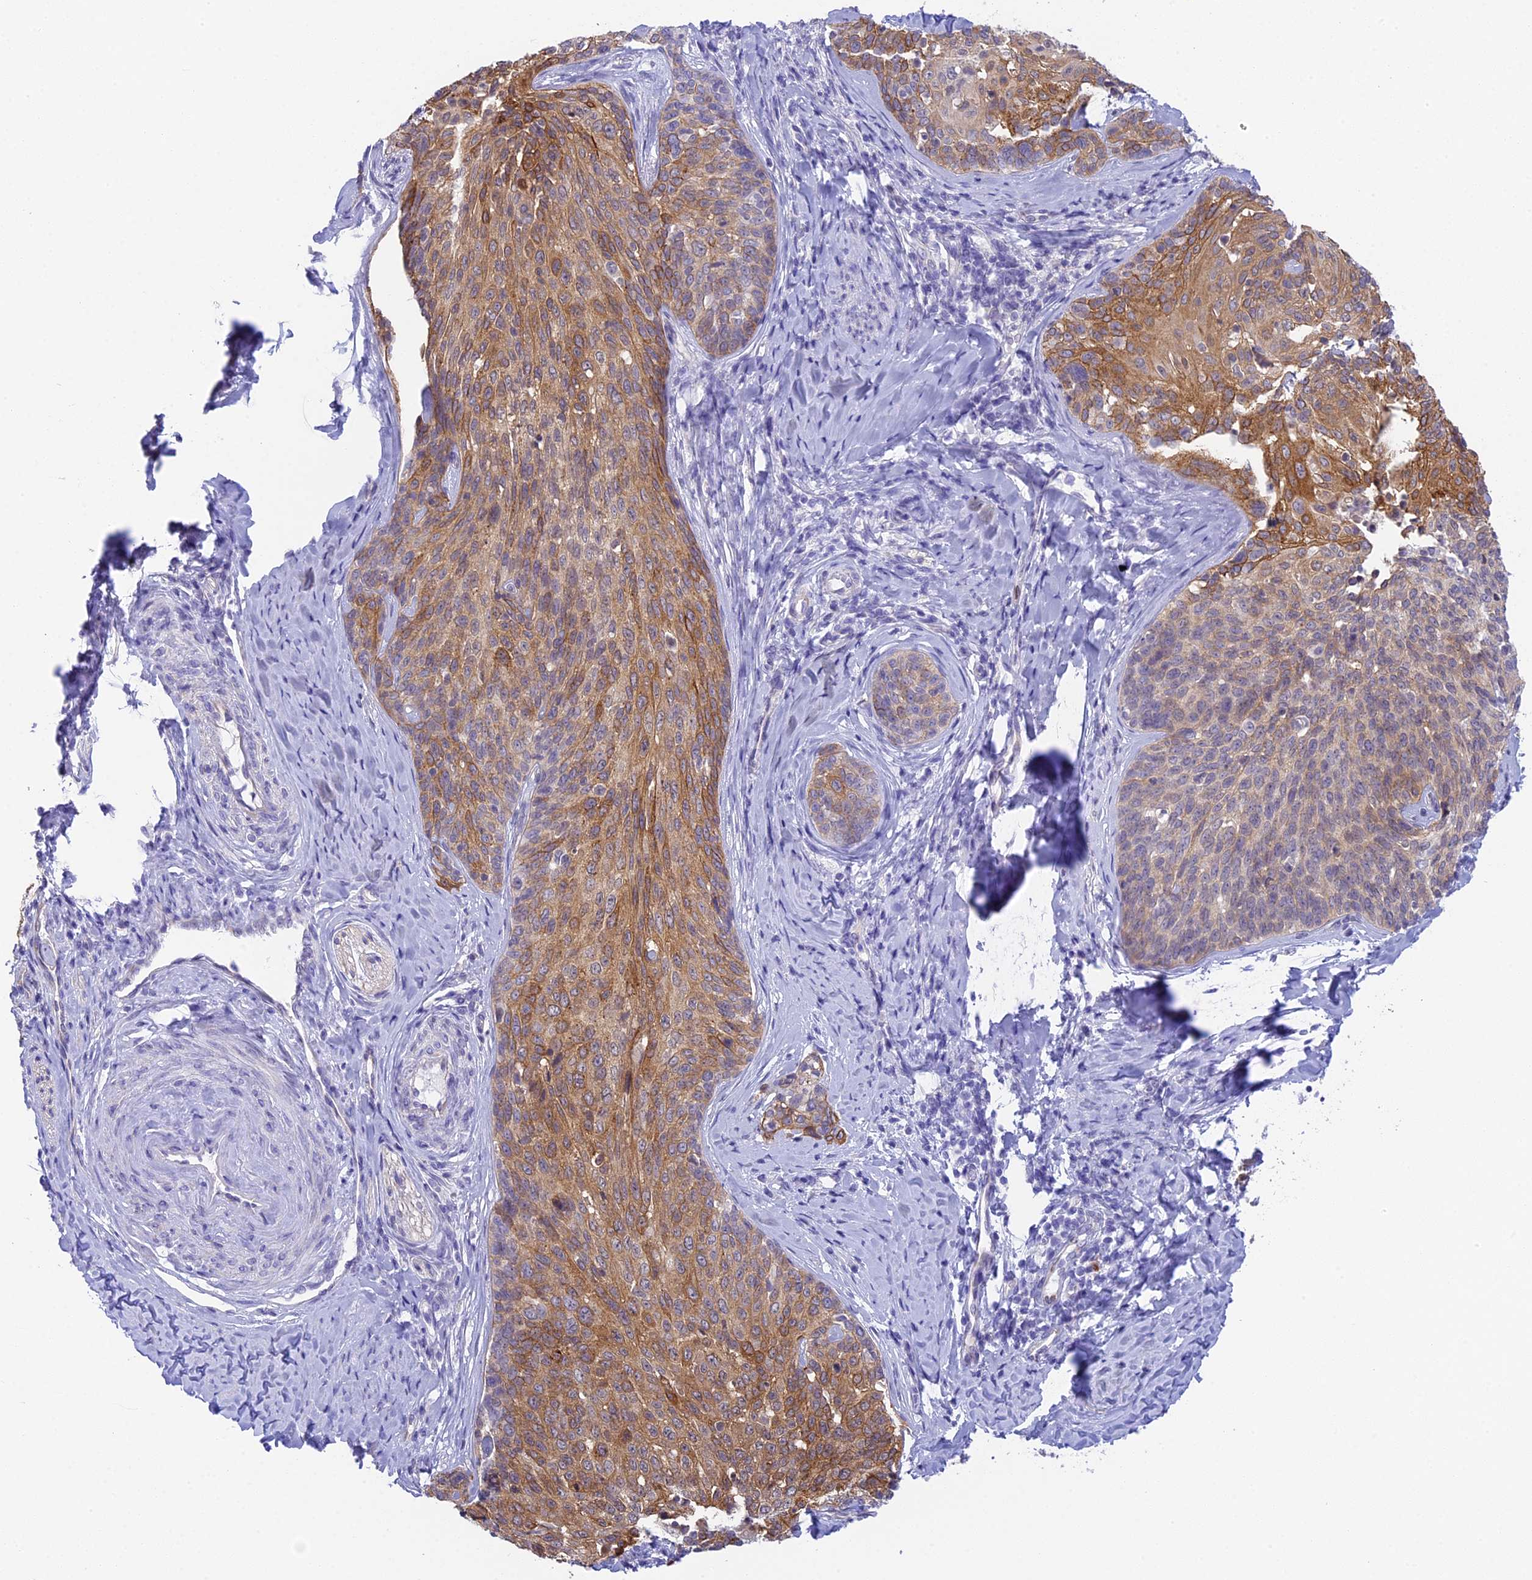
{"staining": {"intensity": "moderate", "quantity": ">75%", "location": "cytoplasmic/membranous"}, "tissue": "cervical cancer", "cell_type": "Tumor cells", "image_type": "cancer", "snomed": [{"axis": "morphology", "description": "Squamous cell carcinoma, NOS"}, {"axis": "topography", "description": "Cervix"}], "caption": "Cervical cancer tissue shows moderate cytoplasmic/membranous expression in about >75% of tumor cells Using DAB (3,3'-diaminobenzidine) (brown) and hematoxylin (blue) stains, captured at high magnification using brightfield microscopy.", "gene": "TACSTD2", "patient": {"sex": "female", "age": 50}}